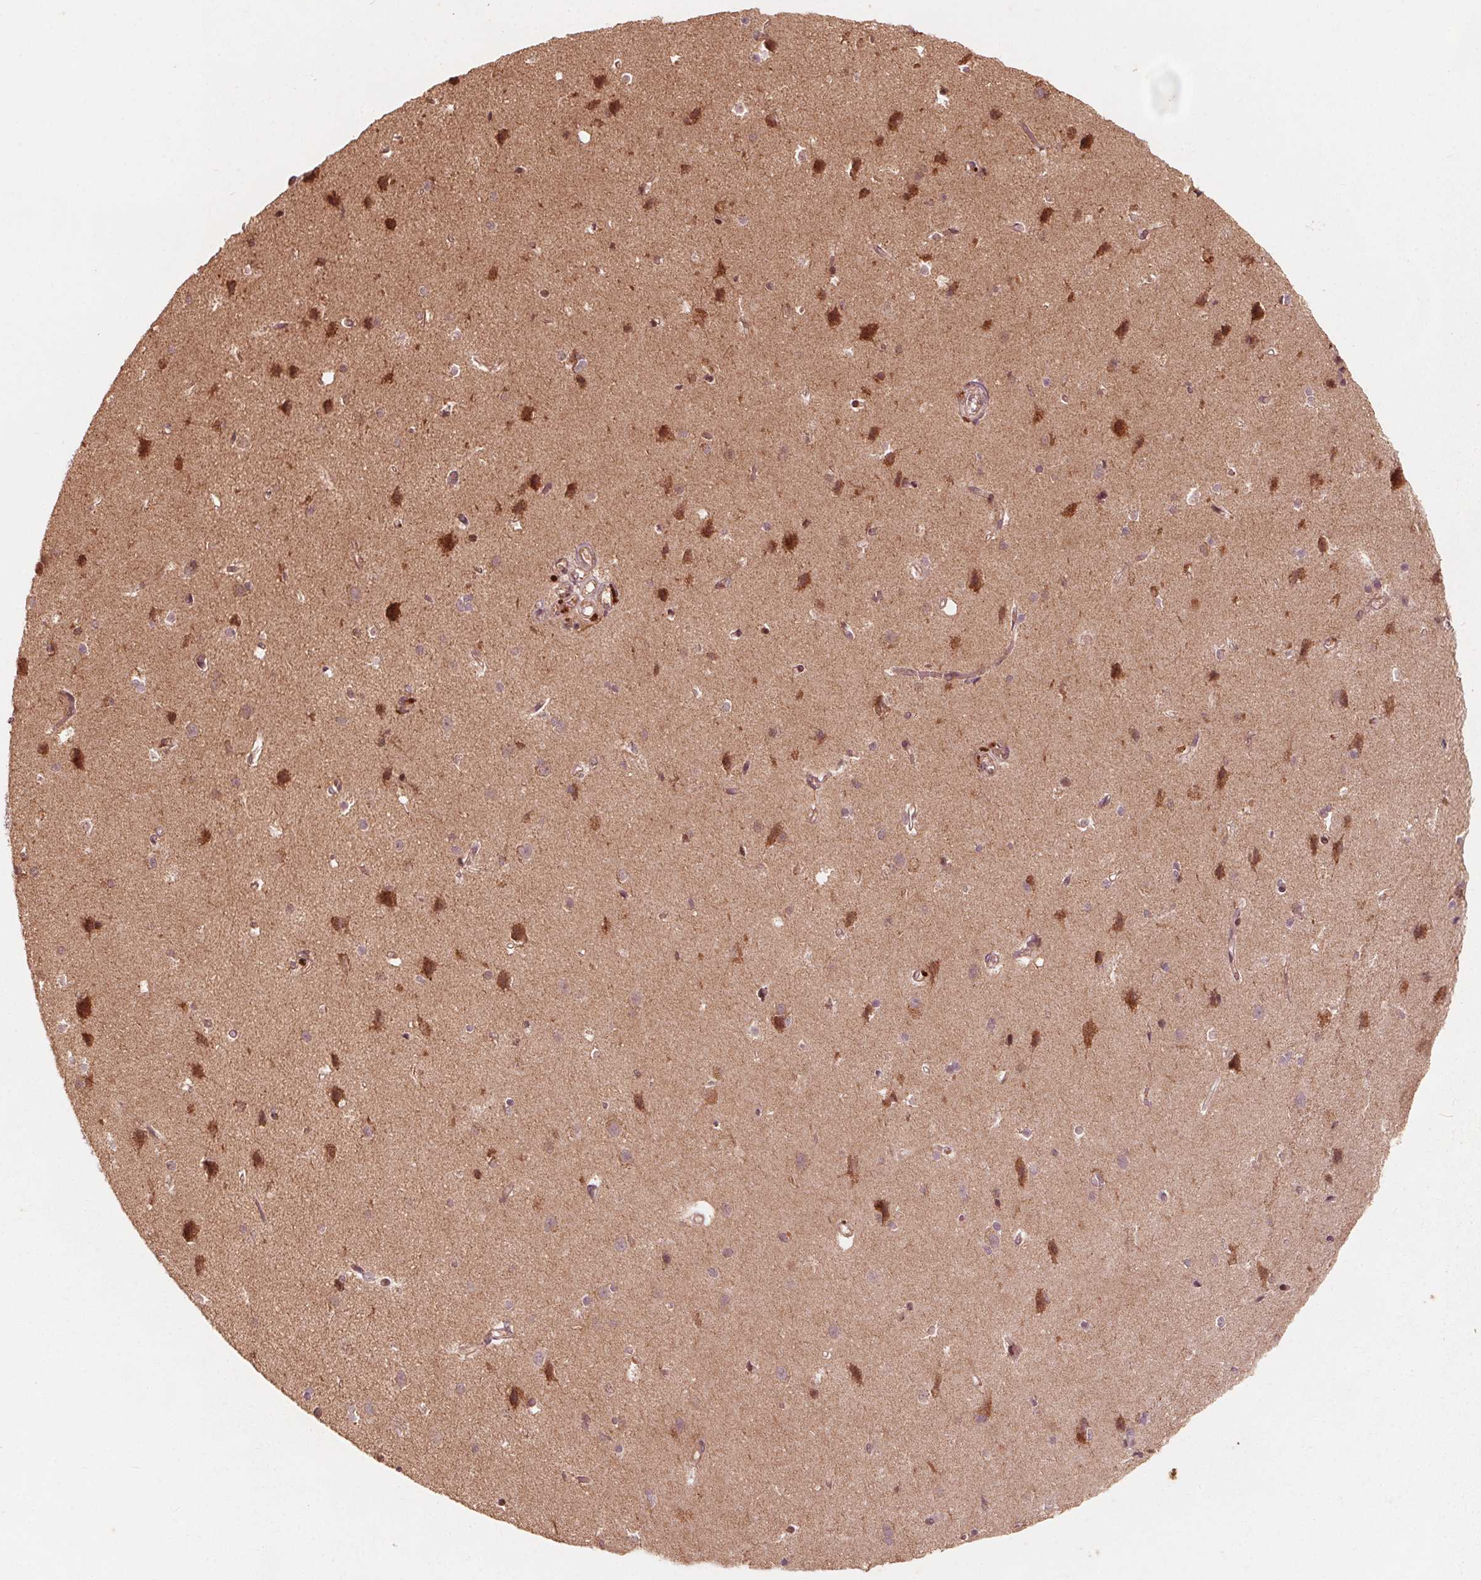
{"staining": {"intensity": "weak", "quantity": ">75%", "location": "cytoplasmic/membranous"}, "tissue": "cerebral cortex", "cell_type": "Endothelial cells", "image_type": "normal", "snomed": [{"axis": "morphology", "description": "Normal tissue, NOS"}, {"axis": "topography", "description": "Cerebral cortex"}], "caption": "Endothelial cells show low levels of weak cytoplasmic/membranous expression in about >75% of cells in benign cerebral cortex. The protein of interest is shown in brown color, while the nuclei are stained blue.", "gene": "AIP", "patient": {"sex": "male", "age": 37}}